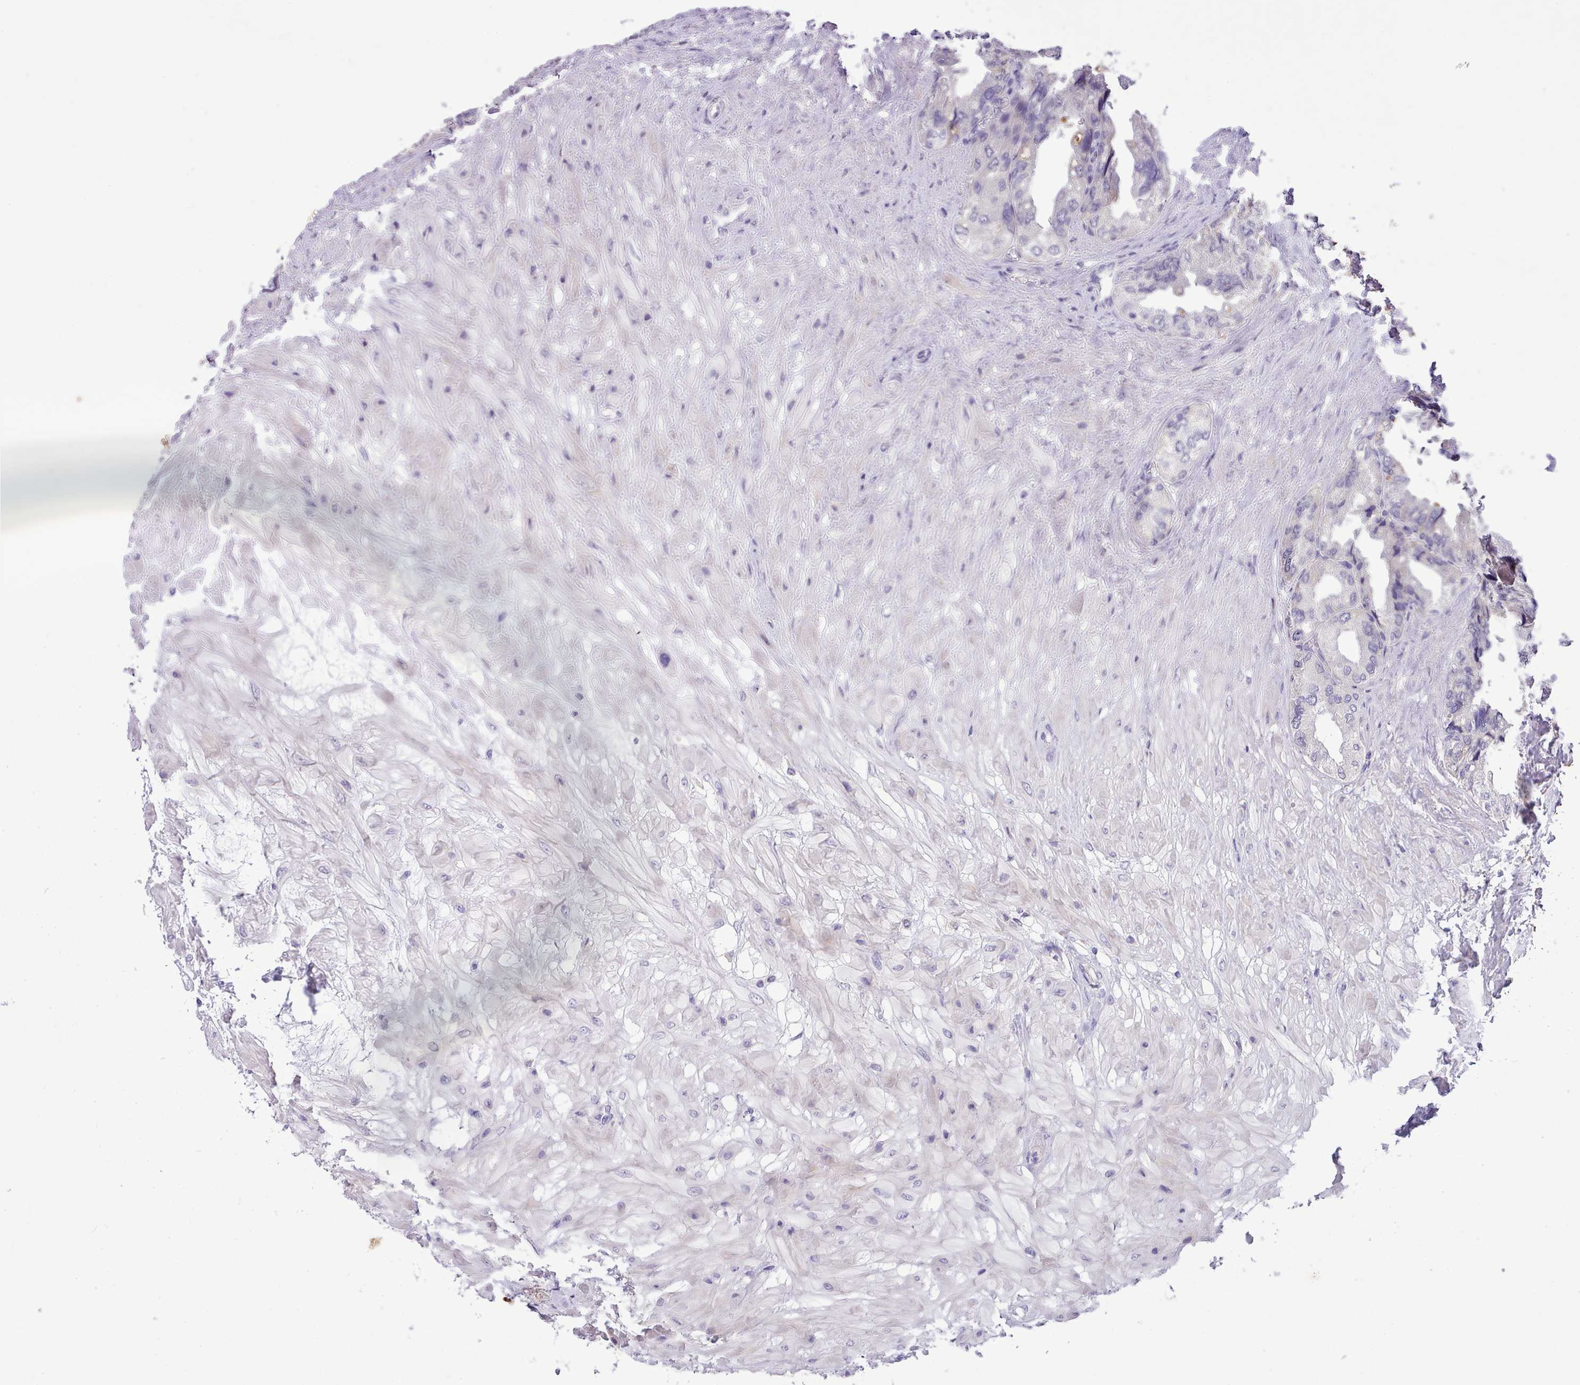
{"staining": {"intensity": "negative", "quantity": "none", "location": "none"}, "tissue": "seminal vesicle", "cell_type": "Glandular cells", "image_type": "normal", "snomed": [{"axis": "morphology", "description": "Normal tissue, NOS"}, {"axis": "topography", "description": "Seminal veicle"}, {"axis": "topography", "description": "Peripheral nerve tissue"}], "caption": "This micrograph is of unremarkable seminal vesicle stained with immunohistochemistry (IHC) to label a protein in brown with the nuclei are counter-stained blue. There is no staining in glandular cells. (Stains: DAB immunohistochemistry with hematoxylin counter stain, Microscopy: brightfield microscopy at high magnification).", "gene": "FAM83E", "patient": {"sex": "male", "age": 60}}